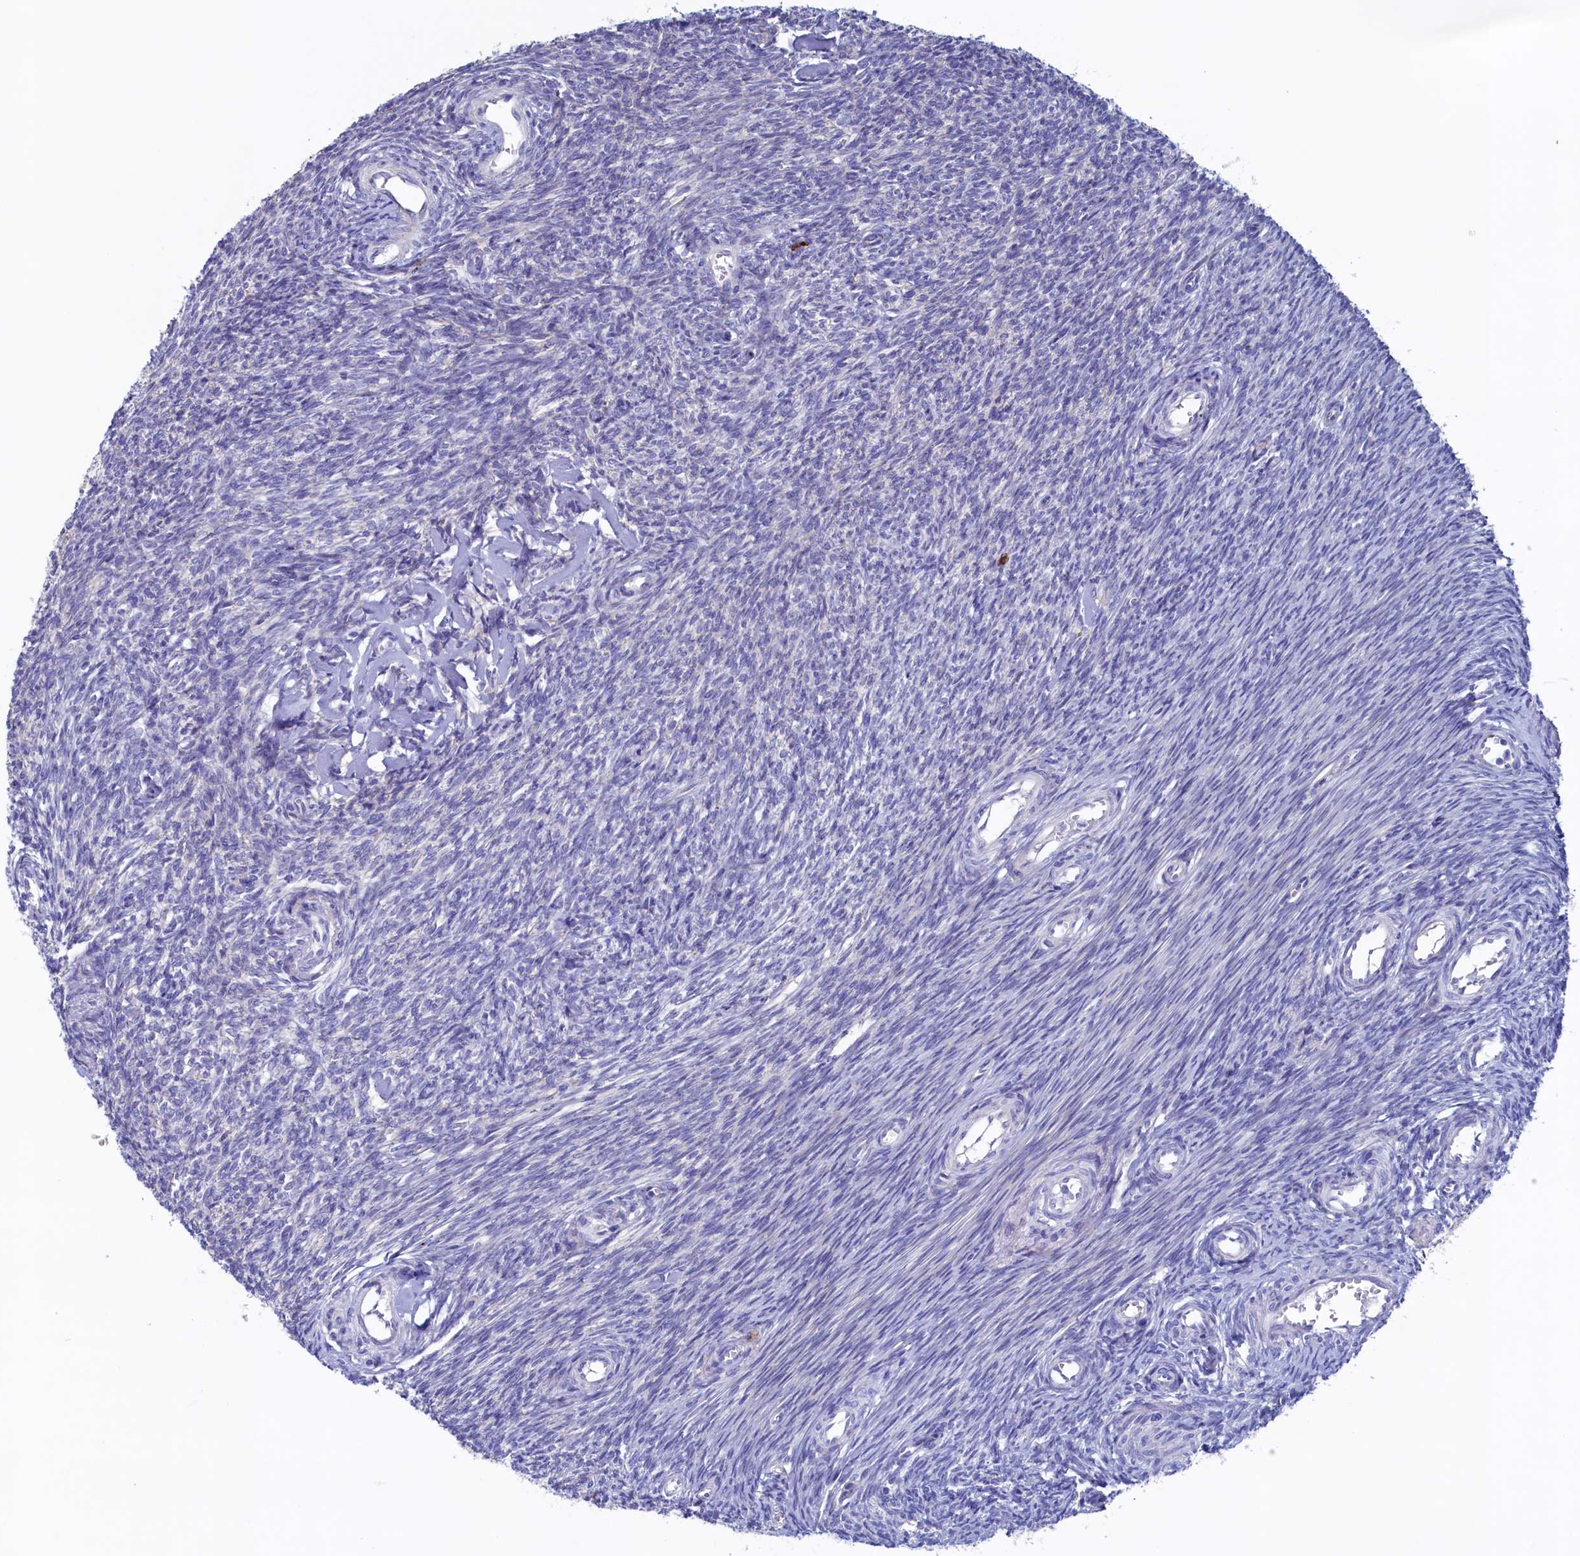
{"staining": {"intensity": "negative", "quantity": "none", "location": "none"}, "tissue": "ovary", "cell_type": "Ovarian stroma cells", "image_type": "normal", "snomed": [{"axis": "morphology", "description": "Normal tissue, NOS"}, {"axis": "topography", "description": "Ovary"}], "caption": "Ovary stained for a protein using immunohistochemistry demonstrates no expression ovarian stroma cells.", "gene": "CBLIF", "patient": {"sex": "female", "age": 44}}